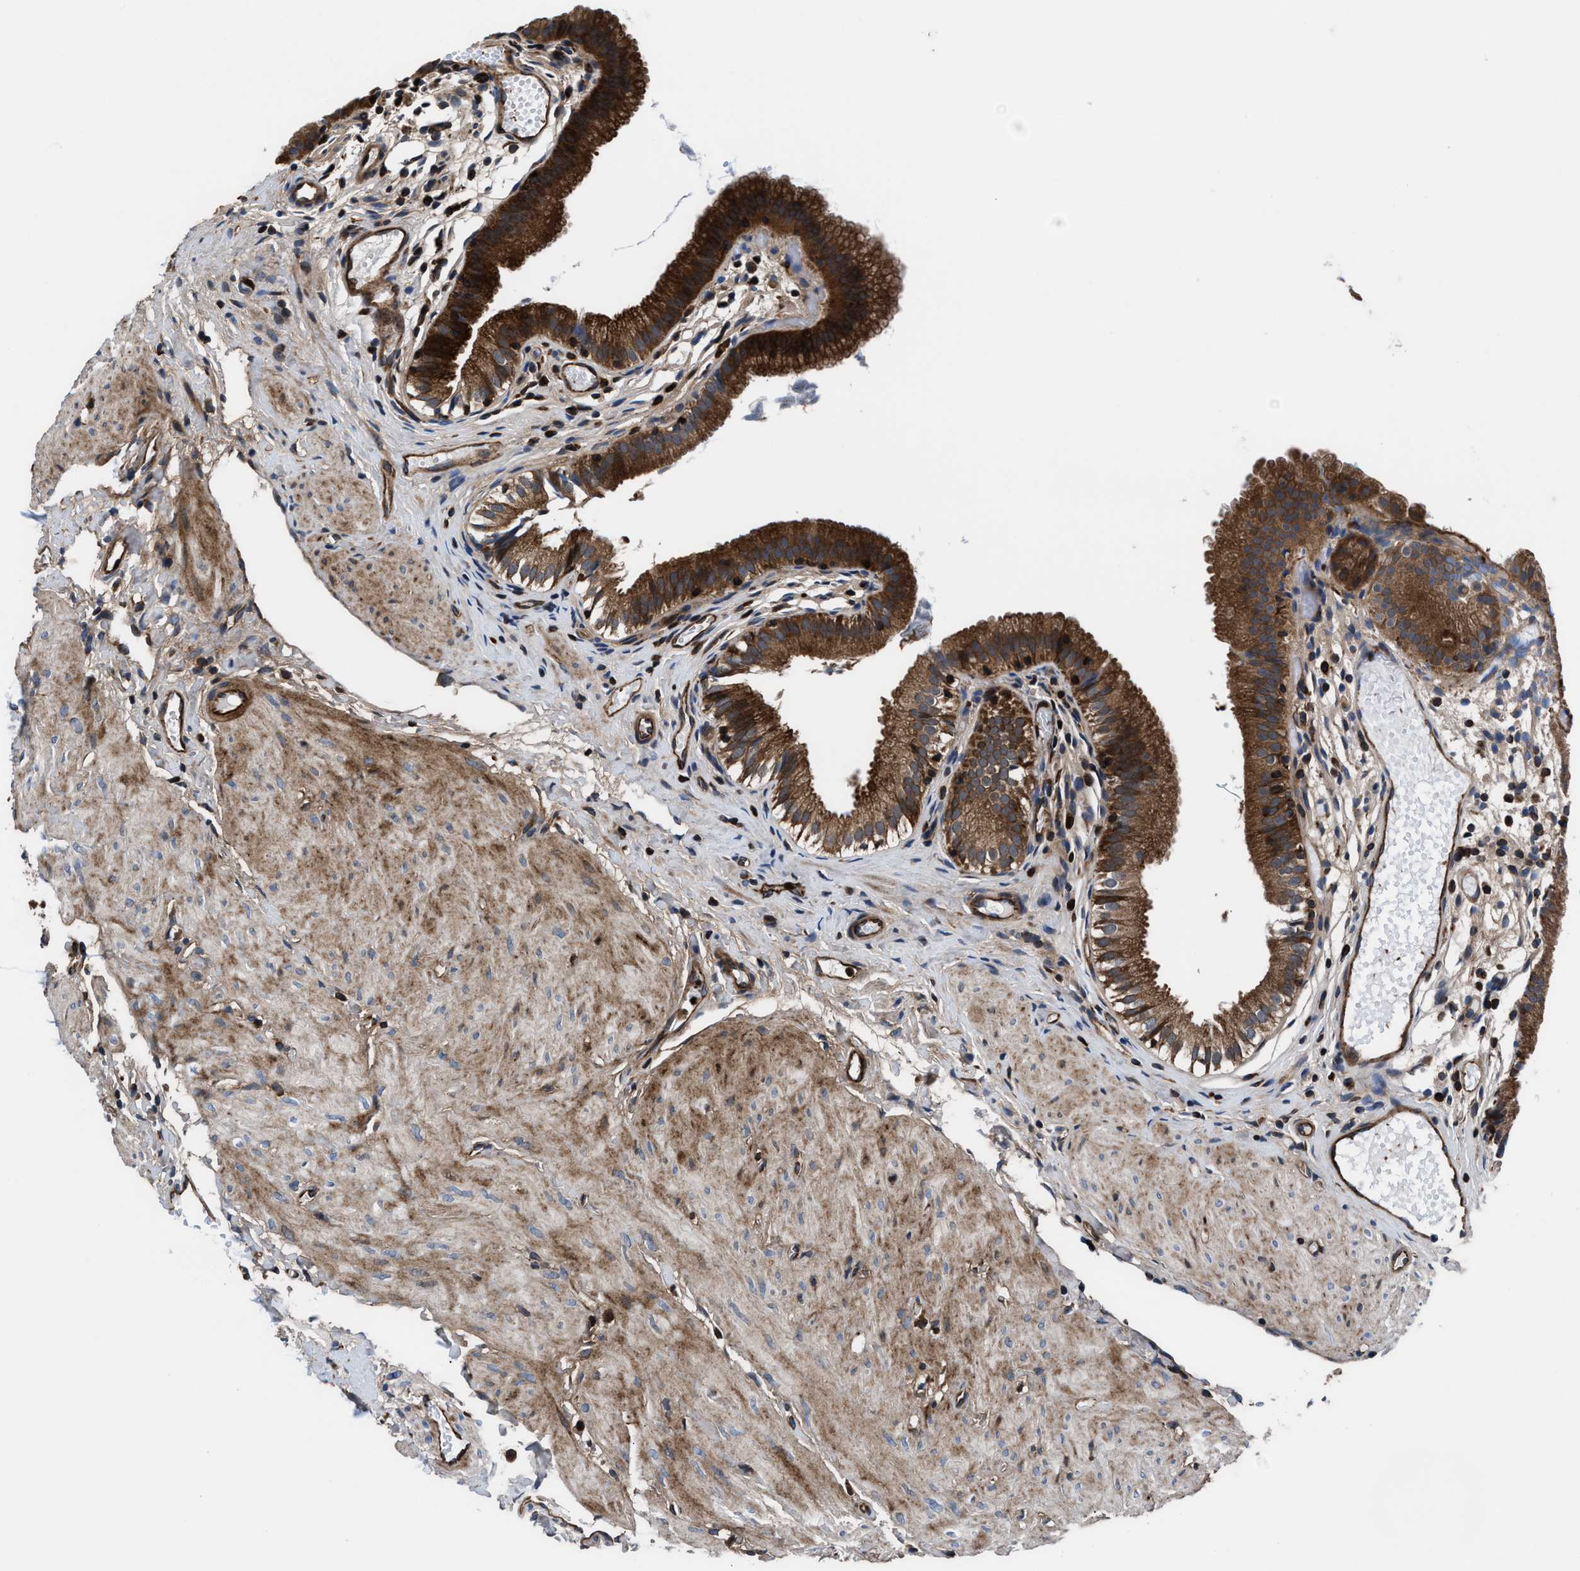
{"staining": {"intensity": "strong", "quantity": ">75%", "location": "cytoplasmic/membranous"}, "tissue": "gallbladder", "cell_type": "Glandular cells", "image_type": "normal", "snomed": [{"axis": "morphology", "description": "Normal tissue, NOS"}, {"axis": "topography", "description": "Gallbladder"}], "caption": "IHC histopathology image of unremarkable gallbladder: gallbladder stained using IHC reveals high levels of strong protein expression localized specifically in the cytoplasmic/membranous of glandular cells, appearing as a cytoplasmic/membranous brown color.", "gene": "PRR15L", "patient": {"sex": "female", "age": 26}}